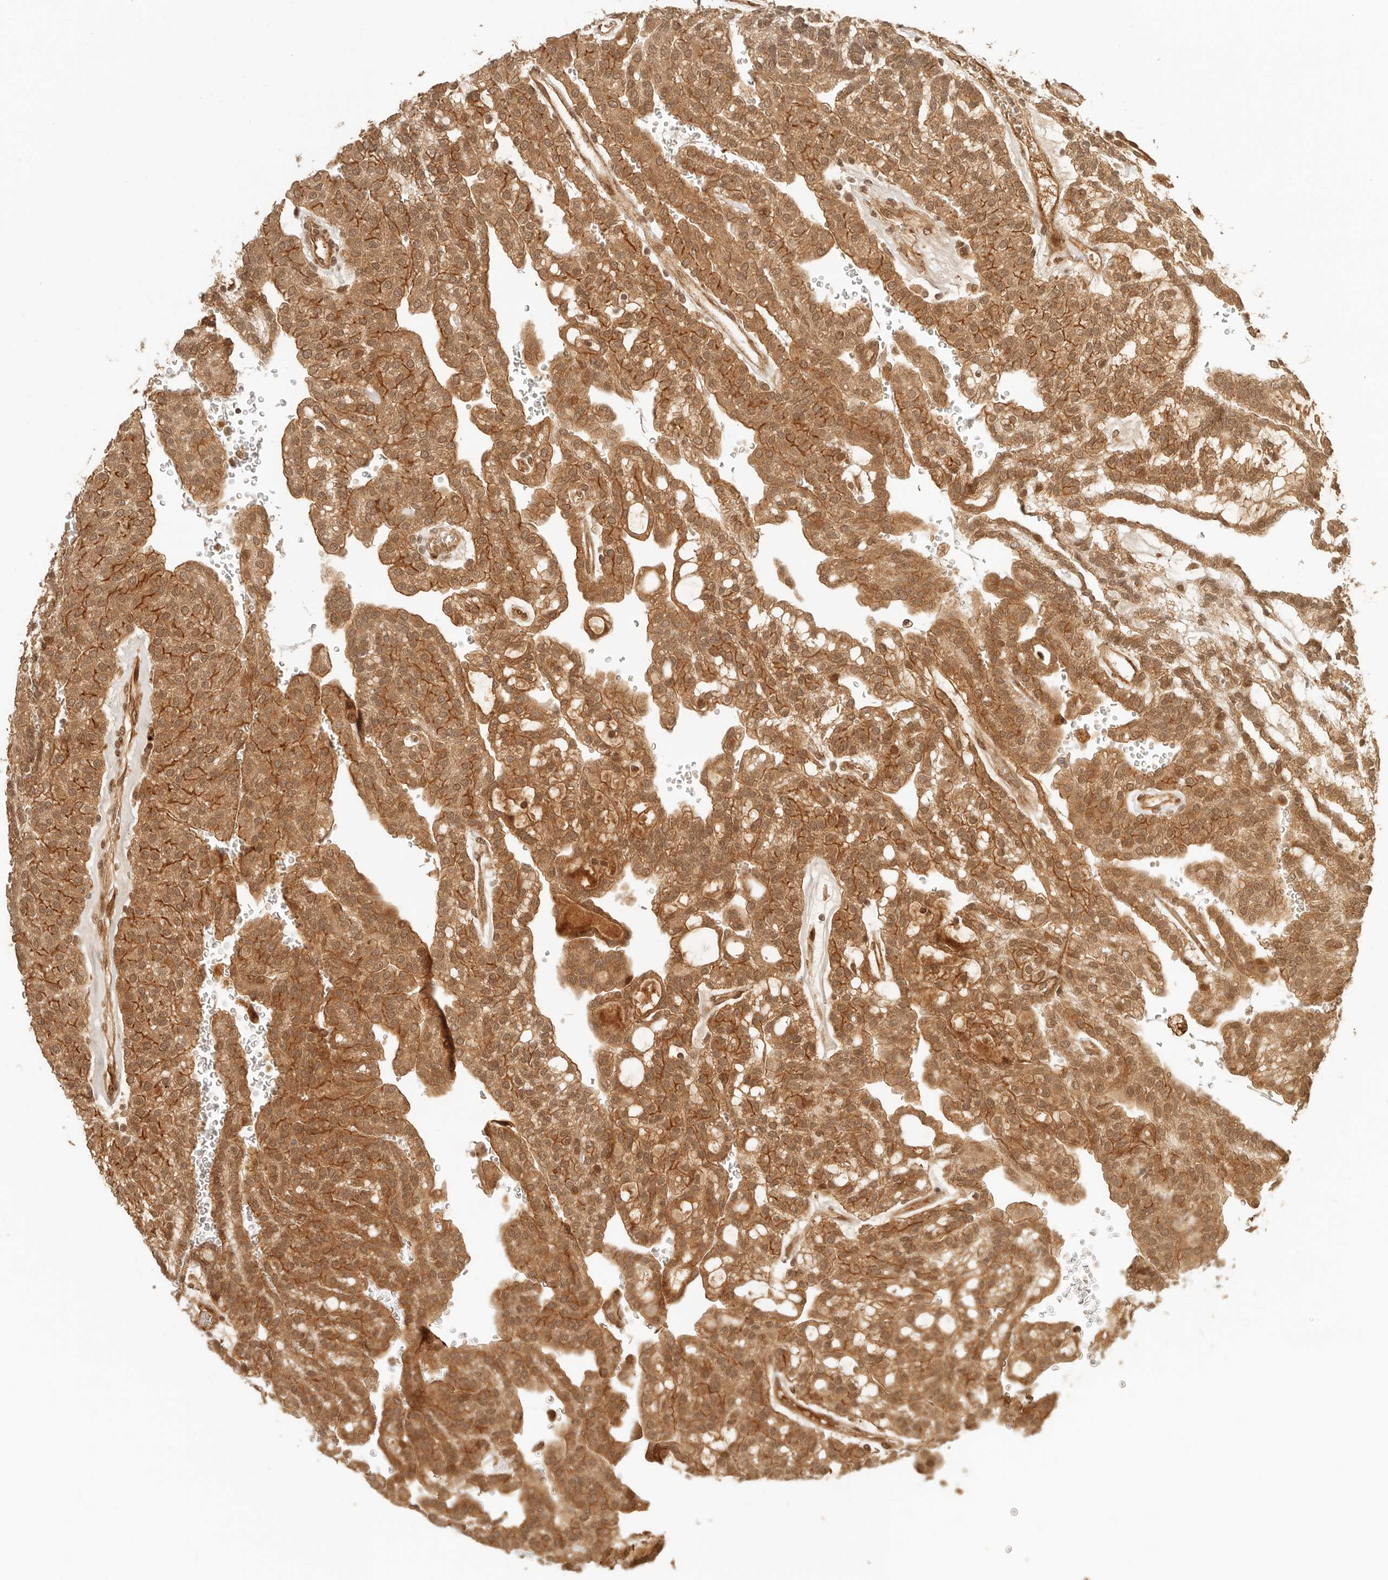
{"staining": {"intensity": "moderate", "quantity": ">75%", "location": "cytoplasmic/membranous,nuclear"}, "tissue": "renal cancer", "cell_type": "Tumor cells", "image_type": "cancer", "snomed": [{"axis": "morphology", "description": "Adenocarcinoma, NOS"}, {"axis": "topography", "description": "Kidney"}], "caption": "IHC histopathology image of neoplastic tissue: human adenocarcinoma (renal) stained using immunohistochemistry (IHC) demonstrates medium levels of moderate protein expression localized specifically in the cytoplasmic/membranous and nuclear of tumor cells, appearing as a cytoplasmic/membranous and nuclear brown color.", "gene": "BAALC", "patient": {"sex": "male", "age": 63}}